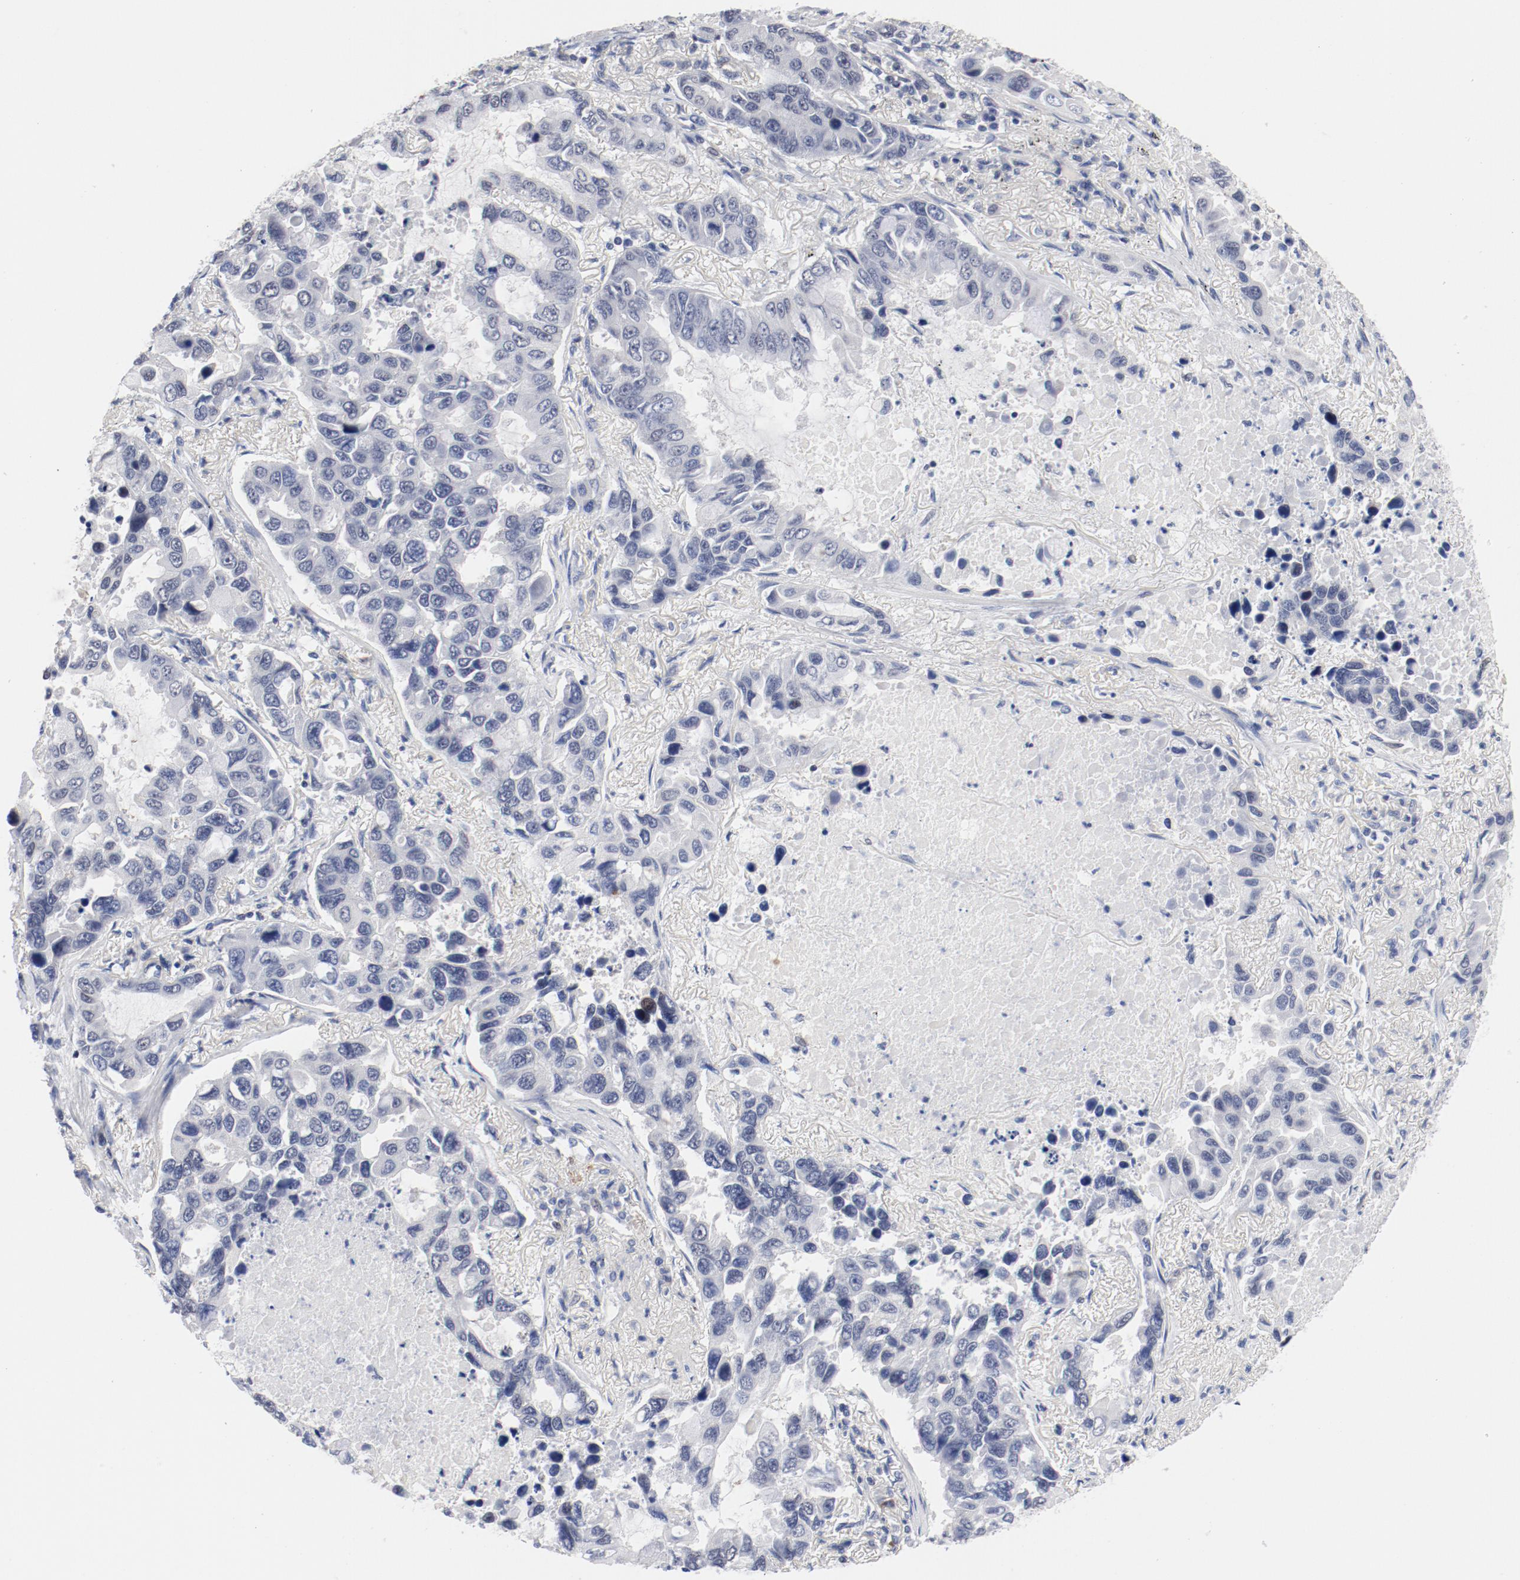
{"staining": {"intensity": "negative", "quantity": "none", "location": "none"}, "tissue": "lung cancer", "cell_type": "Tumor cells", "image_type": "cancer", "snomed": [{"axis": "morphology", "description": "Adenocarcinoma, NOS"}, {"axis": "topography", "description": "Lung"}], "caption": "The micrograph exhibits no staining of tumor cells in lung cancer. The staining is performed using DAB (3,3'-diaminobenzidine) brown chromogen with nuclei counter-stained in using hematoxylin.", "gene": "KCNK13", "patient": {"sex": "male", "age": 64}}